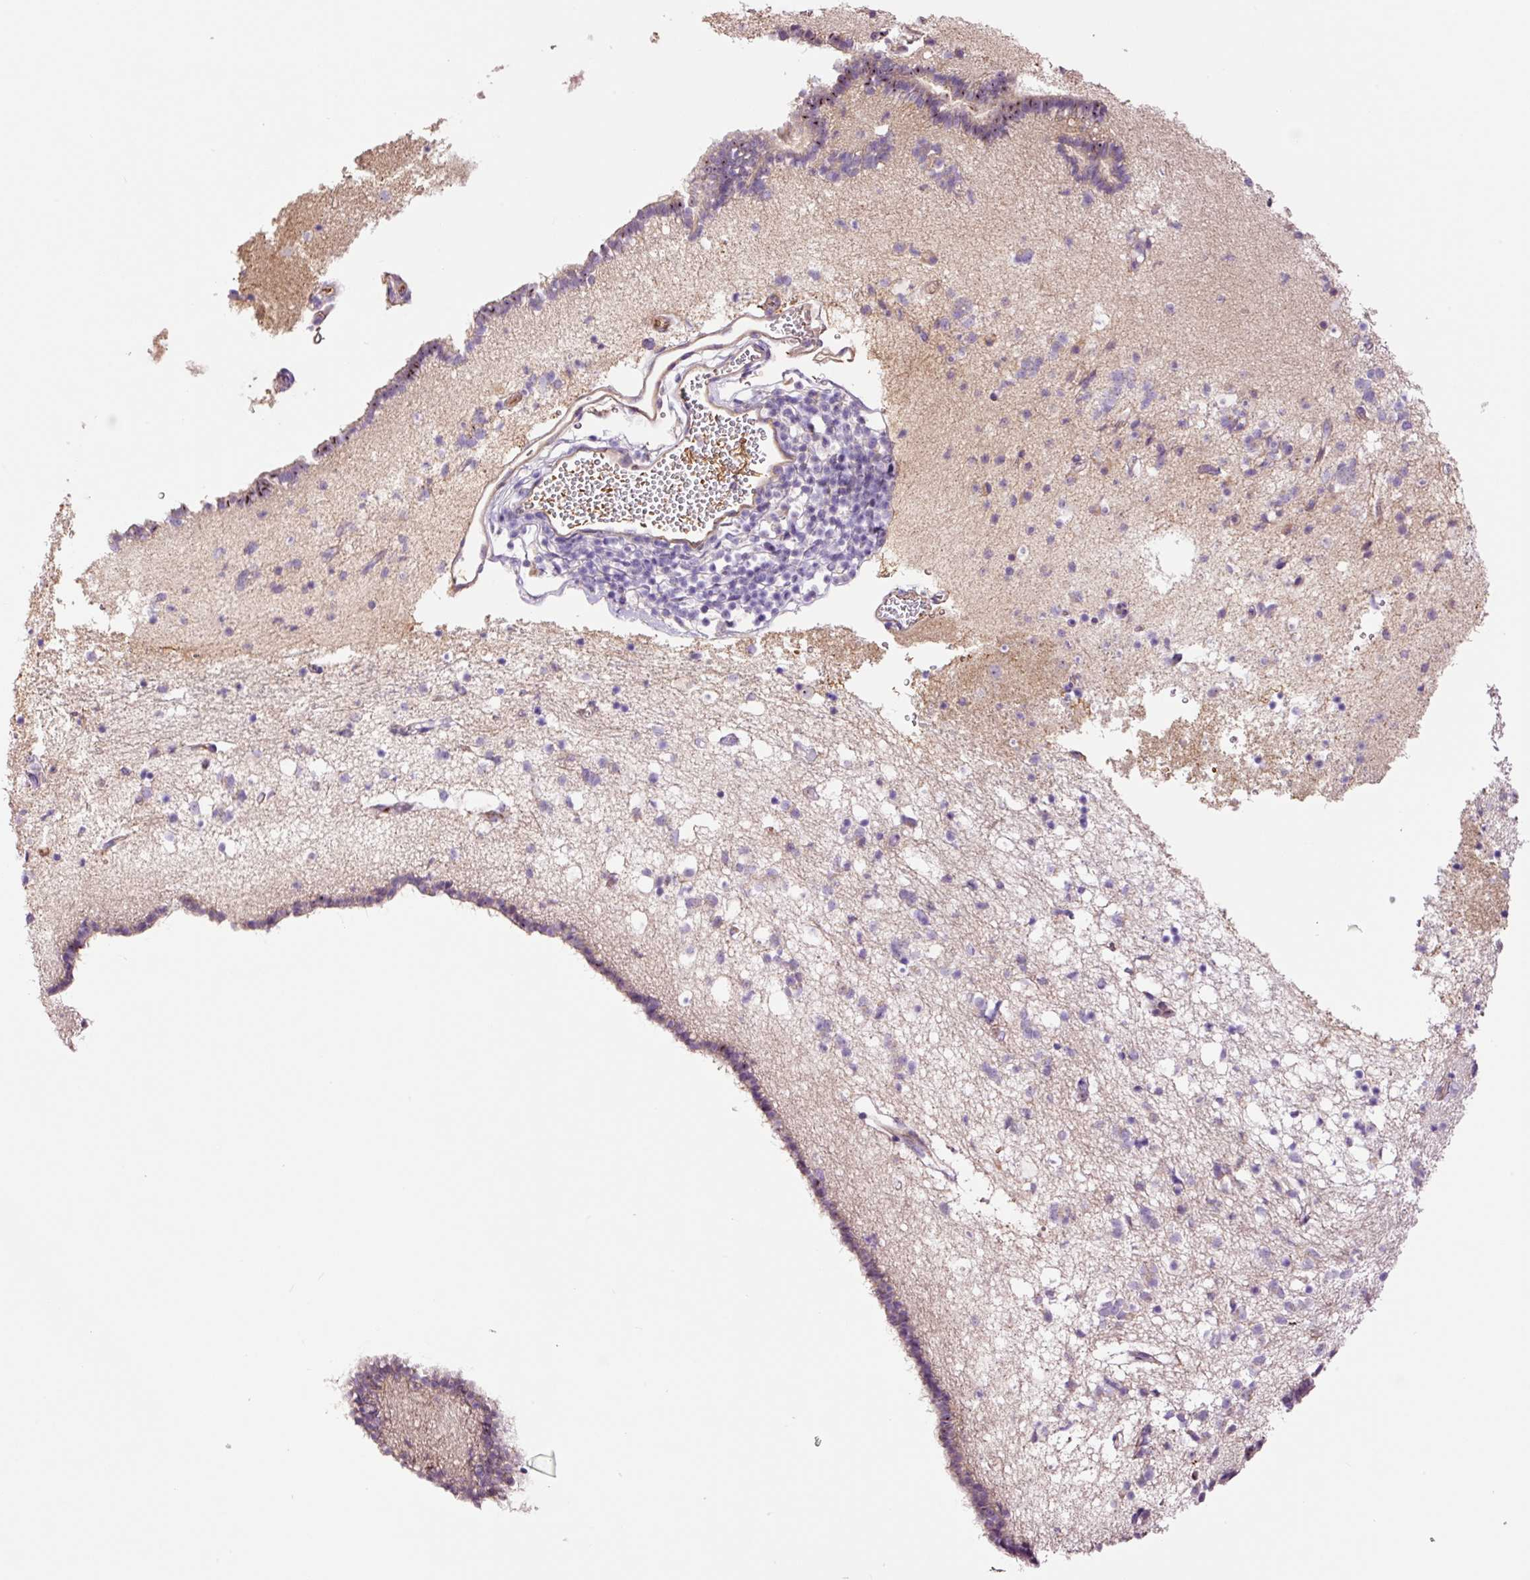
{"staining": {"intensity": "negative", "quantity": "none", "location": "none"}, "tissue": "caudate", "cell_type": "Glial cells", "image_type": "normal", "snomed": [{"axis": "morphology", "description": "Normal tissue, NOS"}, {"axis": "topography", "description": "Lateral ventricle wall"}], "caption": "Micrograph shows no significant protein expression in glial cells of benign caudate. The staining is performed using DAB (3,3'-diaminobenzidine) brown chromogen with nuclei counter-stained in using hematoxylin.", "gene": "TMEM235", "patient": {"sex": "male", "age": 58}}